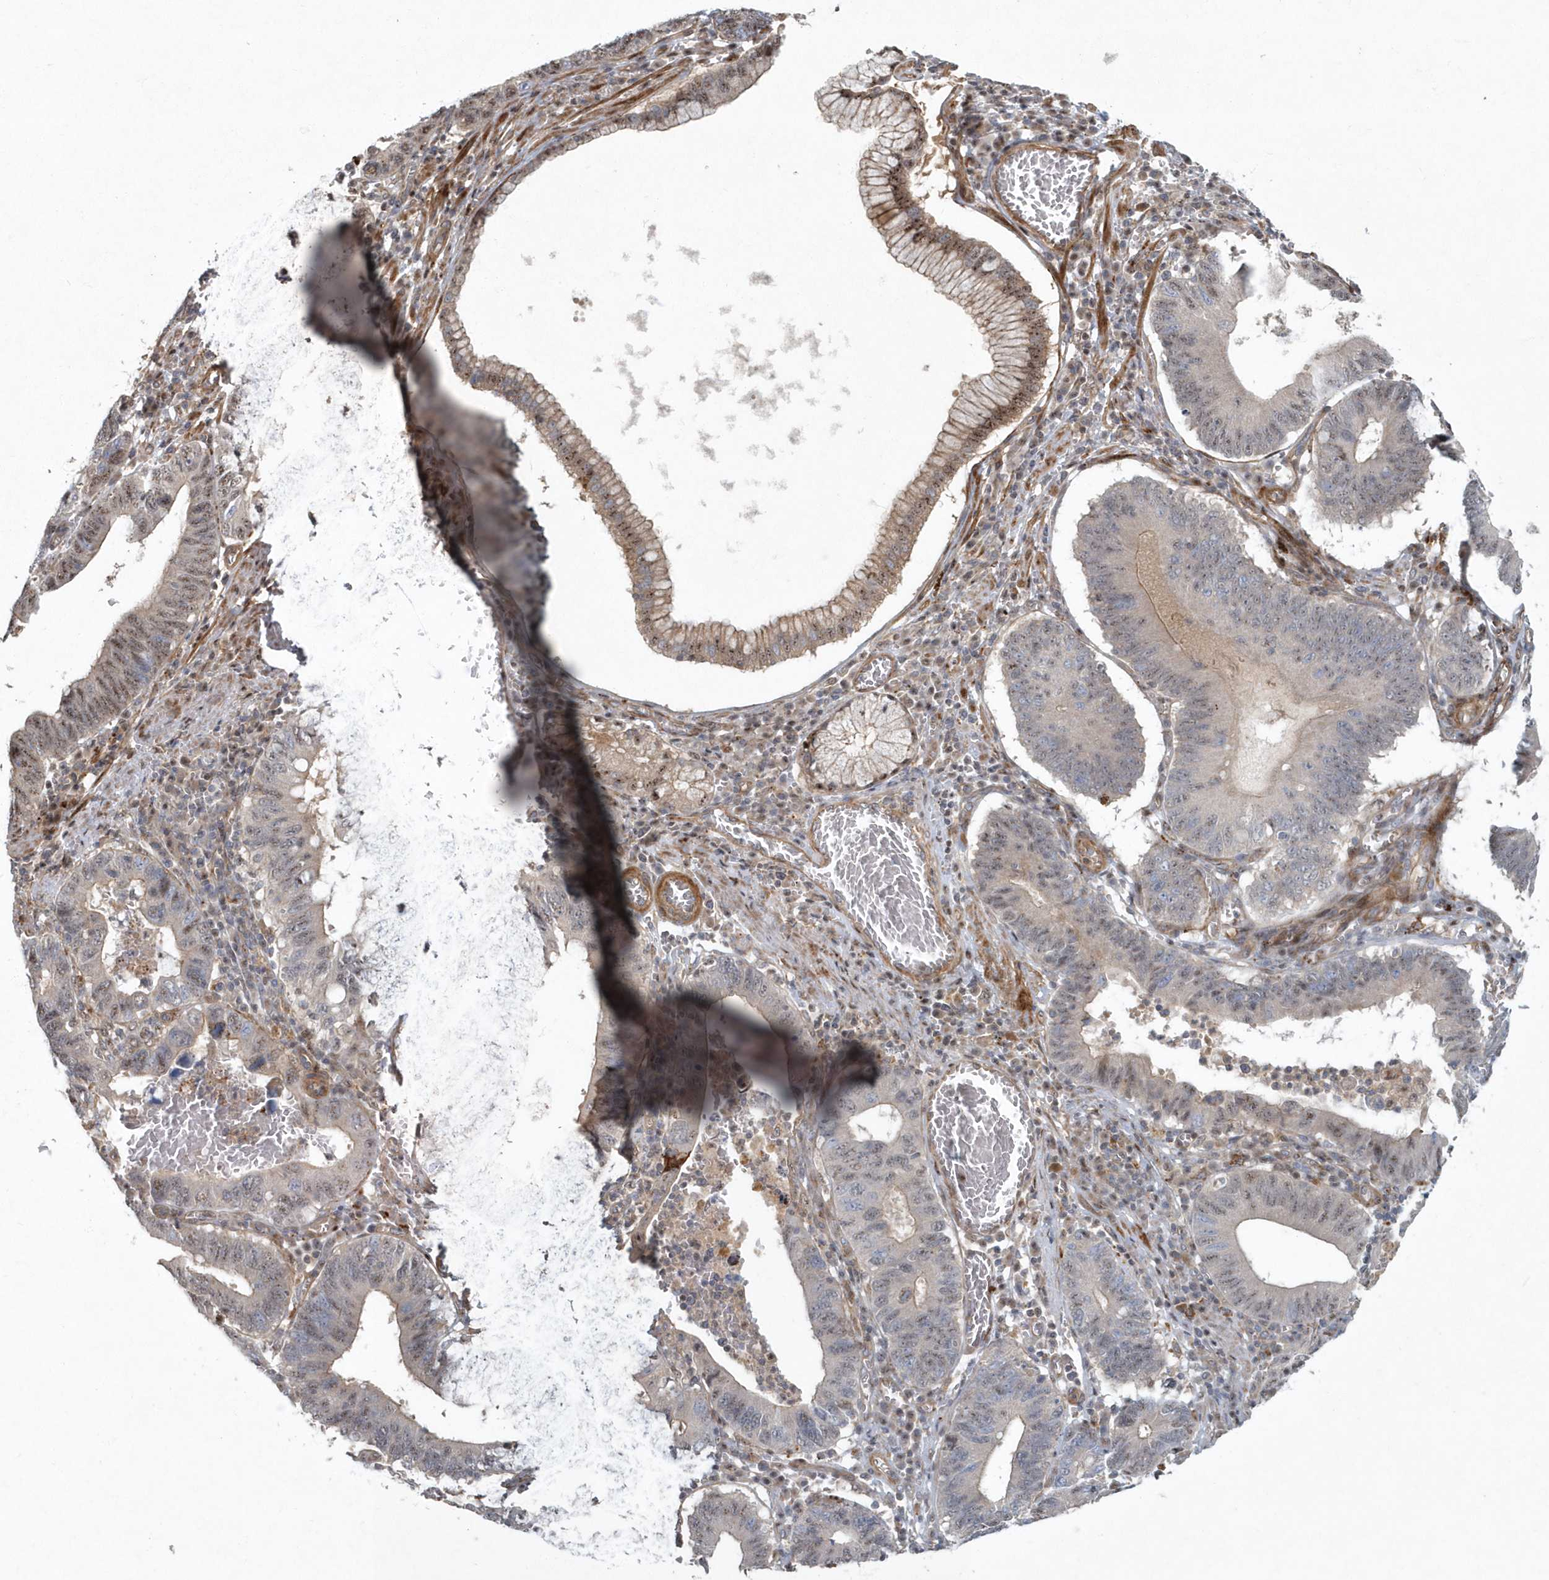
{"staining": {"intensity": "moderate", "quantity": "25%-75%", "location": "cytoplasmic/membranous,nuclear"}, "tissue": "stomach cancer", "cell_type": "Tumor cells", "image_type": "cancer", "snomed": [{"axis": "morphology", "description": "Adenocarcinoma, NOS"}, {"axis": "topography", "description": "Stomach"}, {"axis": "topography", "description": "Gastric cardia"}], "caption": "Protein expression analysis of human adenocarcinoma (stomach) reveals moderate cytoplasmic/membranous and nuclear staining in about 25%-75% of tumor cells.", "gene": "ARHGEF38", "patient": {"sex": "male", "age": 59}}